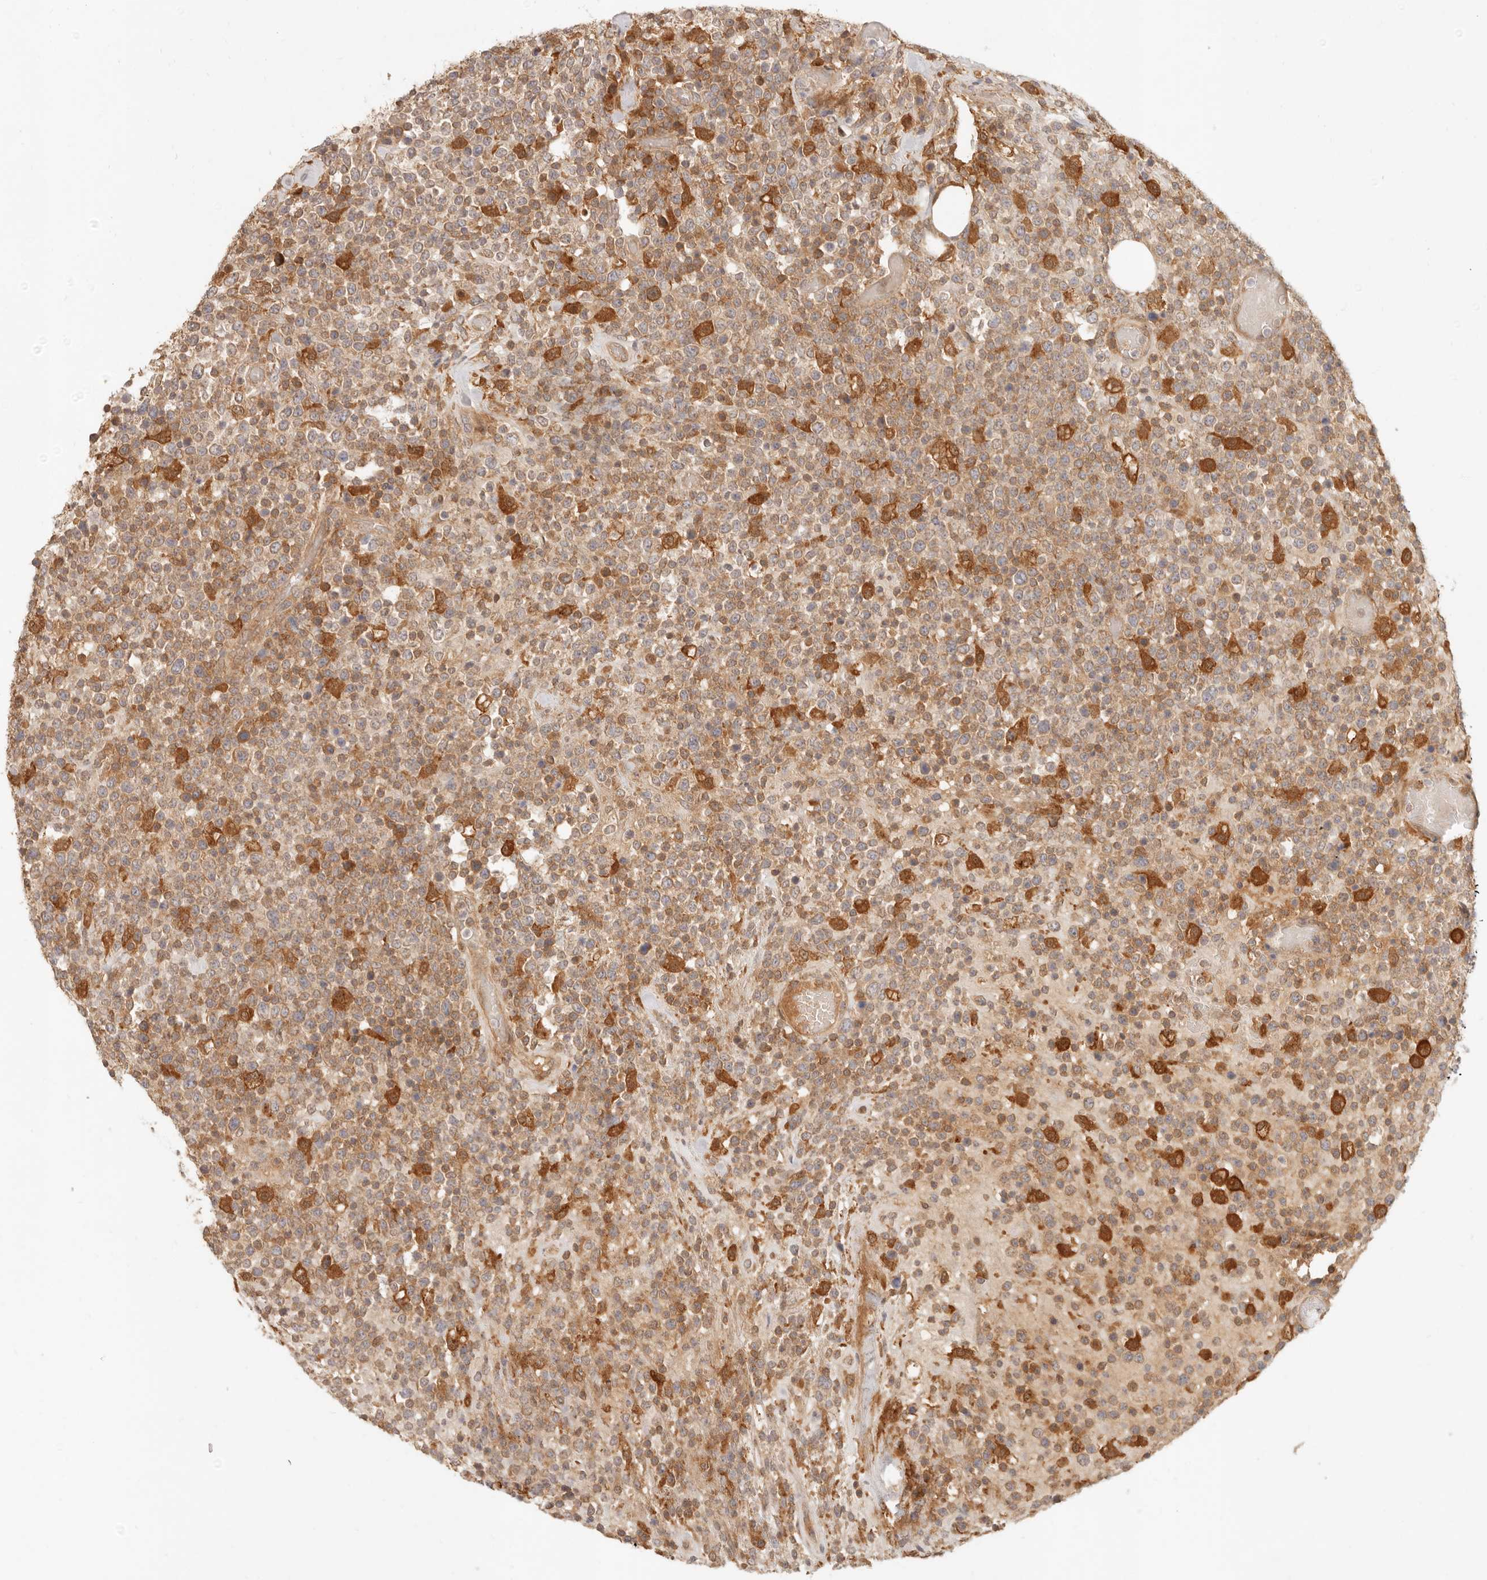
{"staining": {"intensity": "moderate", "quantity": ">75%", "location": "cytoplasmic/membranous"}, "tissue": "lymphoma", "cell_type": "Tumor cells", "image_type": "cancer", "snomed": [{"axis": "morphology", "description": "Malignant lymphoma, non-Hodgkin's type, High grade"}, {"axis": "topography", "description": "Colon"}], "caption": "High-grade malignant lymphoma, non-Hodgkin's type was stained to show a protein in brown. There is medium levels of moderate cytoplasmic/membranous expression in about >75% of tumor cells.", "gene": "NECAP2", "patient": {"sex": "female", "age": 53}}